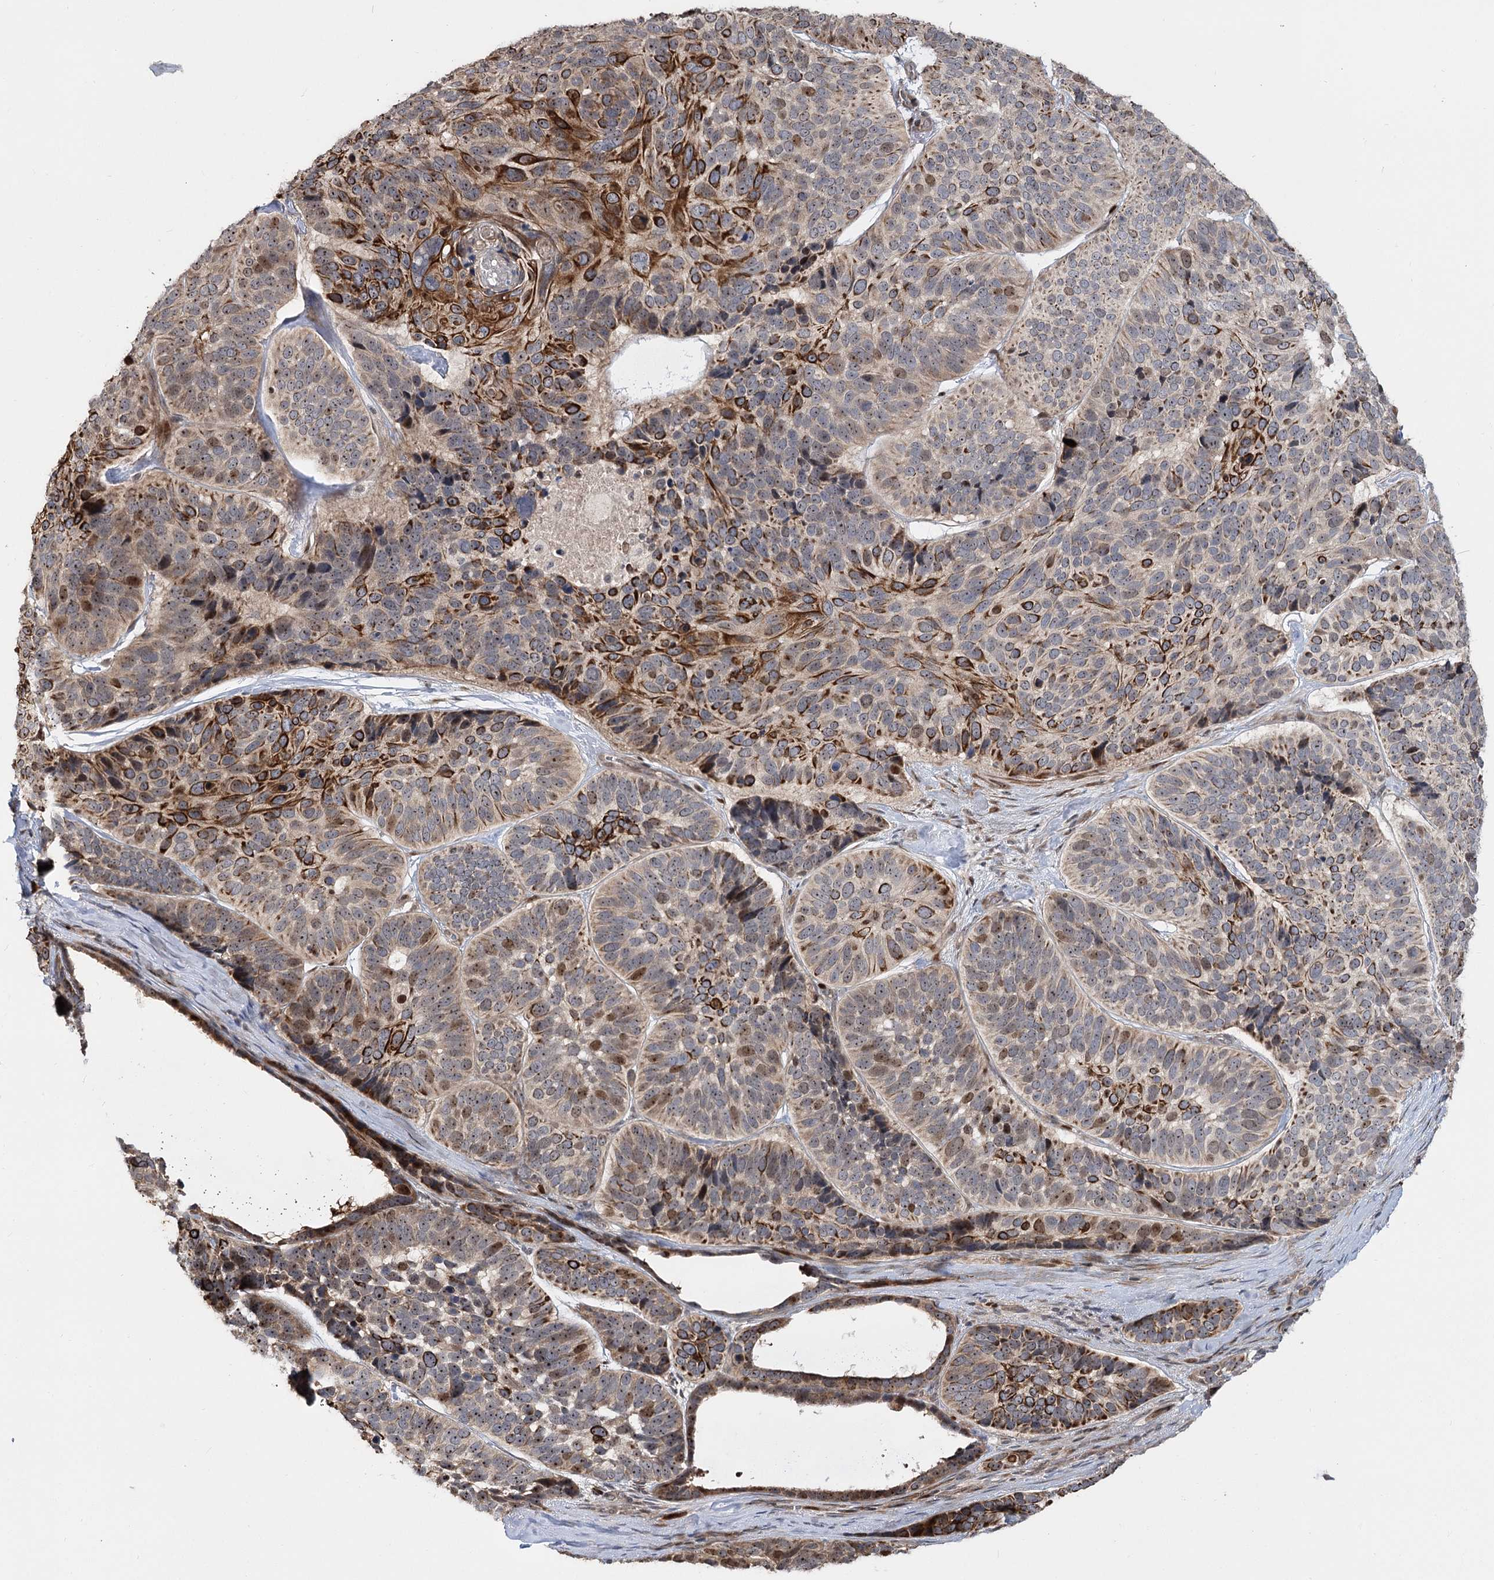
{"staining": {"intensity": "strong", "quantity": "<25%", "location": "cytoplasmic/membranous,nuclear"}, "tissue": "skin cancer", "cell_type": "Tumor cells", "image_type": "cancer", "snomed": [{"axis": "morphology", "description": "Basal cell carcinoma"}, {"axis": "topography", "description": "Skin"}], "caption": "A brown stain highlights strong cytoplasmic/membranous and nuclear positivity of a protein in skin cancer (basal cell carcinoma) tumor cells.", "gene": "PIK3C2A", "patient": {"sex": "male", "age": 62}}